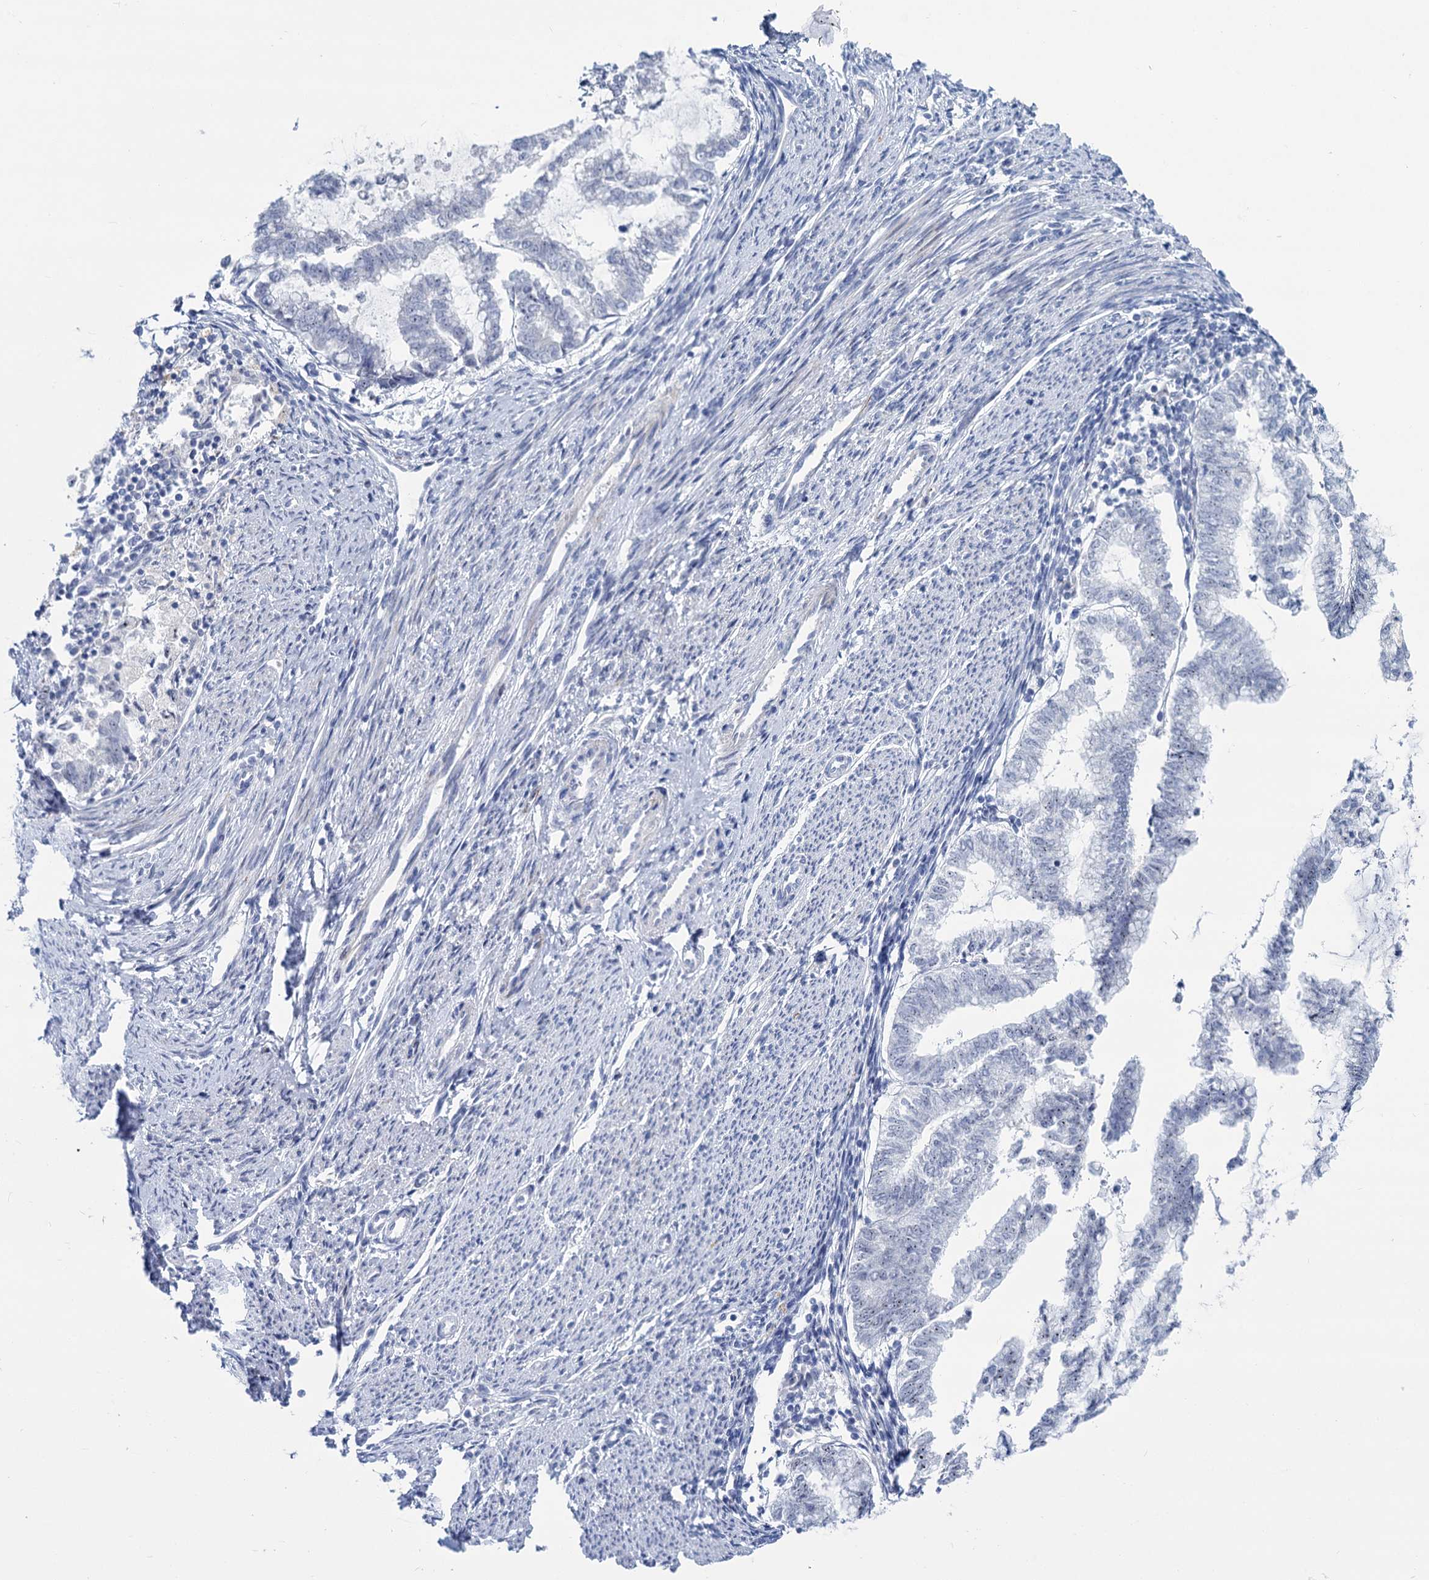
{"staining": {"intensity": "negative", "quantity": "none", "location": "none"}, "tissue": "endometrial cancer", "cell_type": "Tumor cells", "image_type": "cancer", "snomed": [{"axis": "morphology", "description": "Adenocarcinoma, NOS"}, {"axis": "topography", "description": "Endometrium"}], "caption": "Immunohistochemistry (IHC) of human endometrial cancer (adenocarcinoma) demonstrates no staining in tumor cells. (DAB immunohistochemistry visualized using brightfield microscopy, high magnification).", "gene": "SH3TC2", "patient": {"sex": "female", "age": 79}}